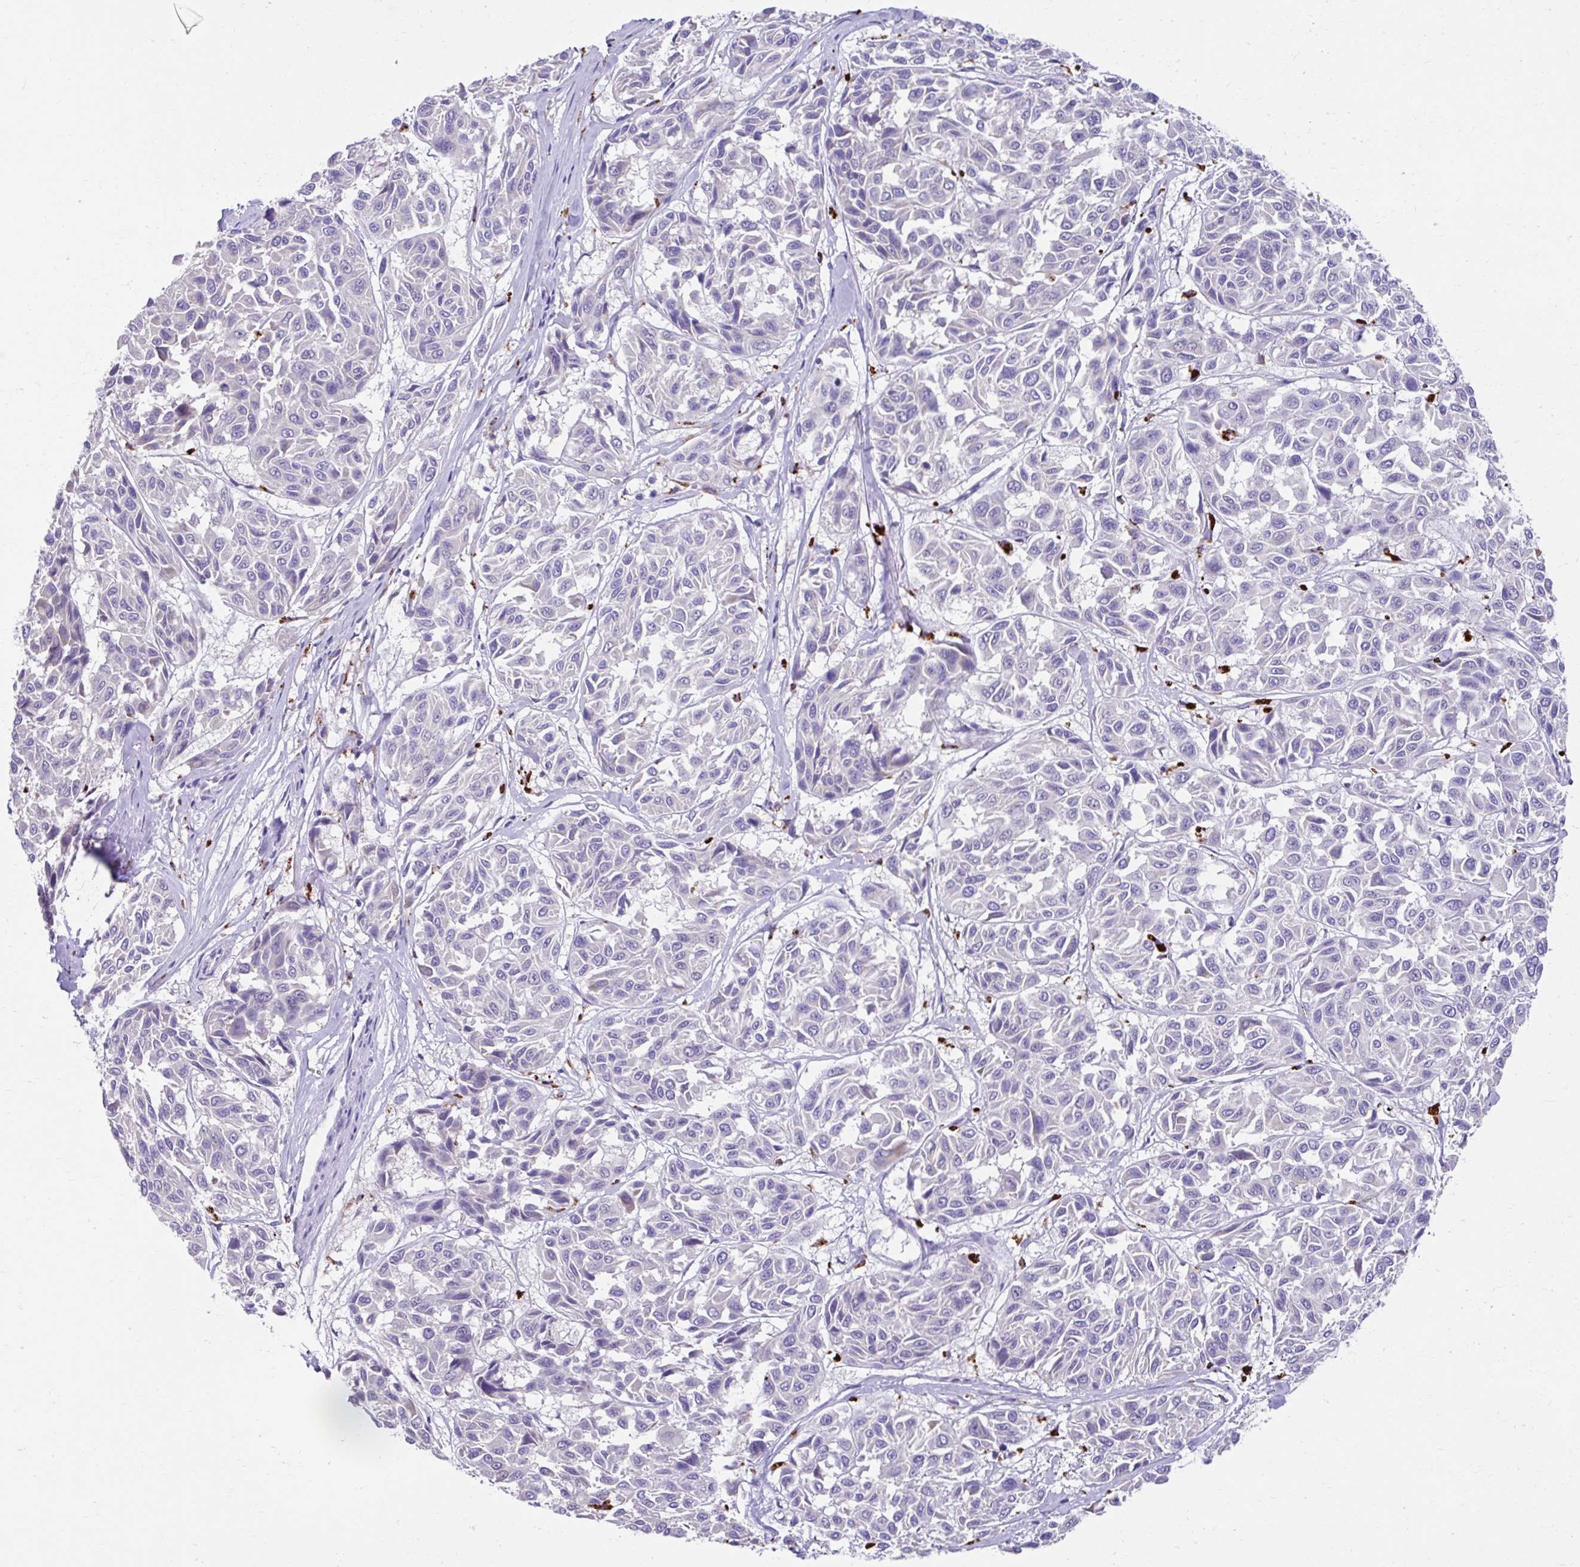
{"staining": {"intensity": "negative", "quantity": "none", "location": "none"}, "tissue": "melanoma", "cell_type": "Tumor cells", "image_type": "cancer", "snomed": [{"axis": "morphology", "description": "Malignant melanoma, NOS"}, {"axis": "topography", "description": "Skin"}], "caption": "Immunohistochemical staining of human malignant melanoma shows no significant staining in tumor cells.", "gene": "ZNF33A", "patient": {"sex": "female", "age": 66}}